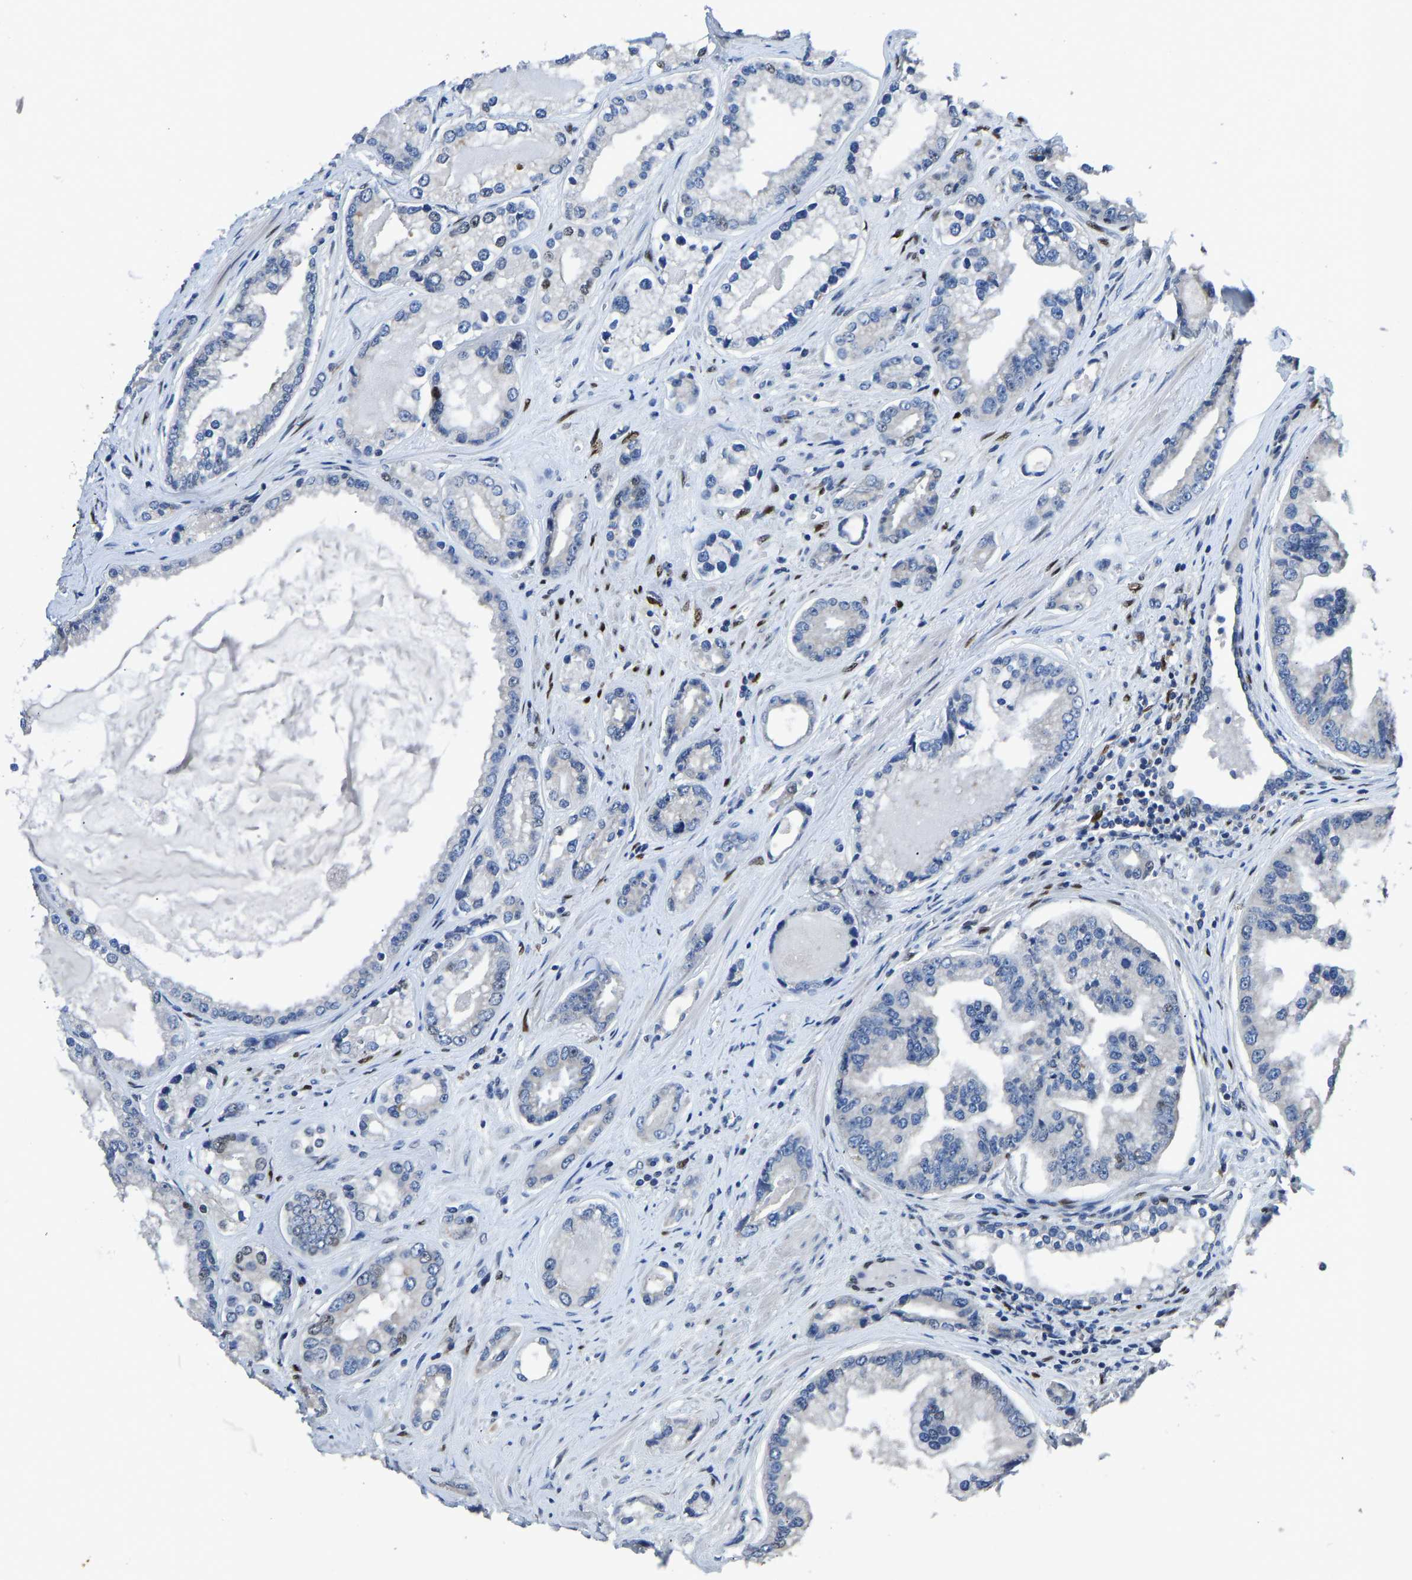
{"staining": {"intensity": "negative", "quantity": "none", "location": "none"}, "tissue": "prostate cancer", "cell_type": "Tumor cells", "image_type": "cancer", "snomed": [{"axis": "morphology", "description": "Adenocarcinoma, High grade"}, {"axis": "topography", "description": "Prostate"}], "caption": "DAB (3,3'-diaminobenzidine) immunohistochemical staining of prostate cancer (adenocarcinoma (high-grade)) reveals no significant positivity in tumor cells.", "gene": "EGR1", "patient": {"sex": "male", "age": 61}}